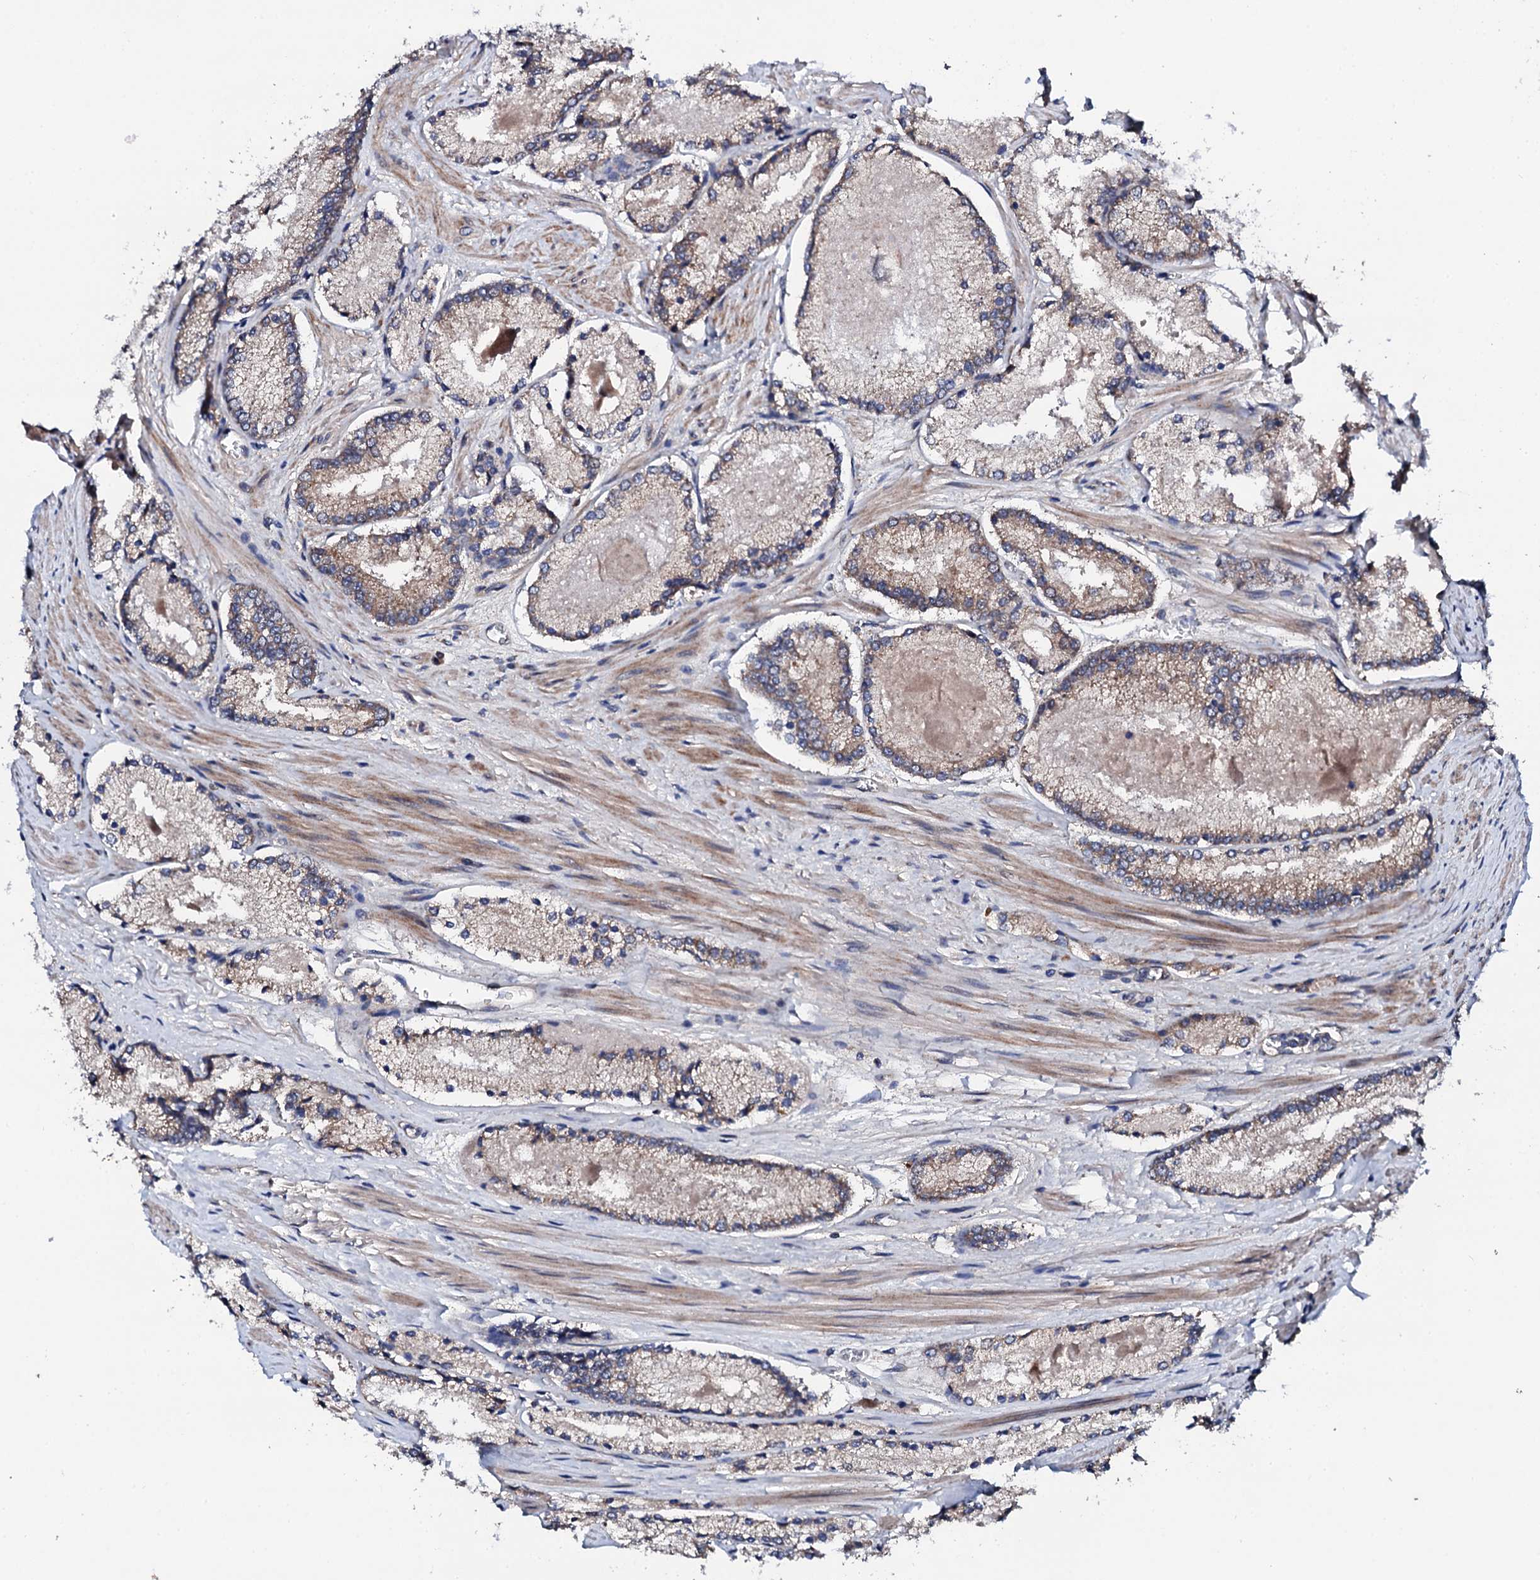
{"staining": {"intensity": "moderate", "quantity": "<25%", "location": "cytoplasmic/membranous"}, "tissue": "prostate cancer", "cell_type": "Tumor cells", "image_type": "cancer", "snomed": [{"axis": "morphology", "description": "Adenocarcinoma, Low grade"}, {"axis": "topography", "description": "Prostate"}], "caption": "DAB immunohistochemical staining of human low-grade adenocarcinoma (prostate) displays moderate cytoplasmic/membranous protein positivity in approximately <25% of tumor cells.", "gene": "IP6K1", "patient": {"sex": "male", "age": 74}}